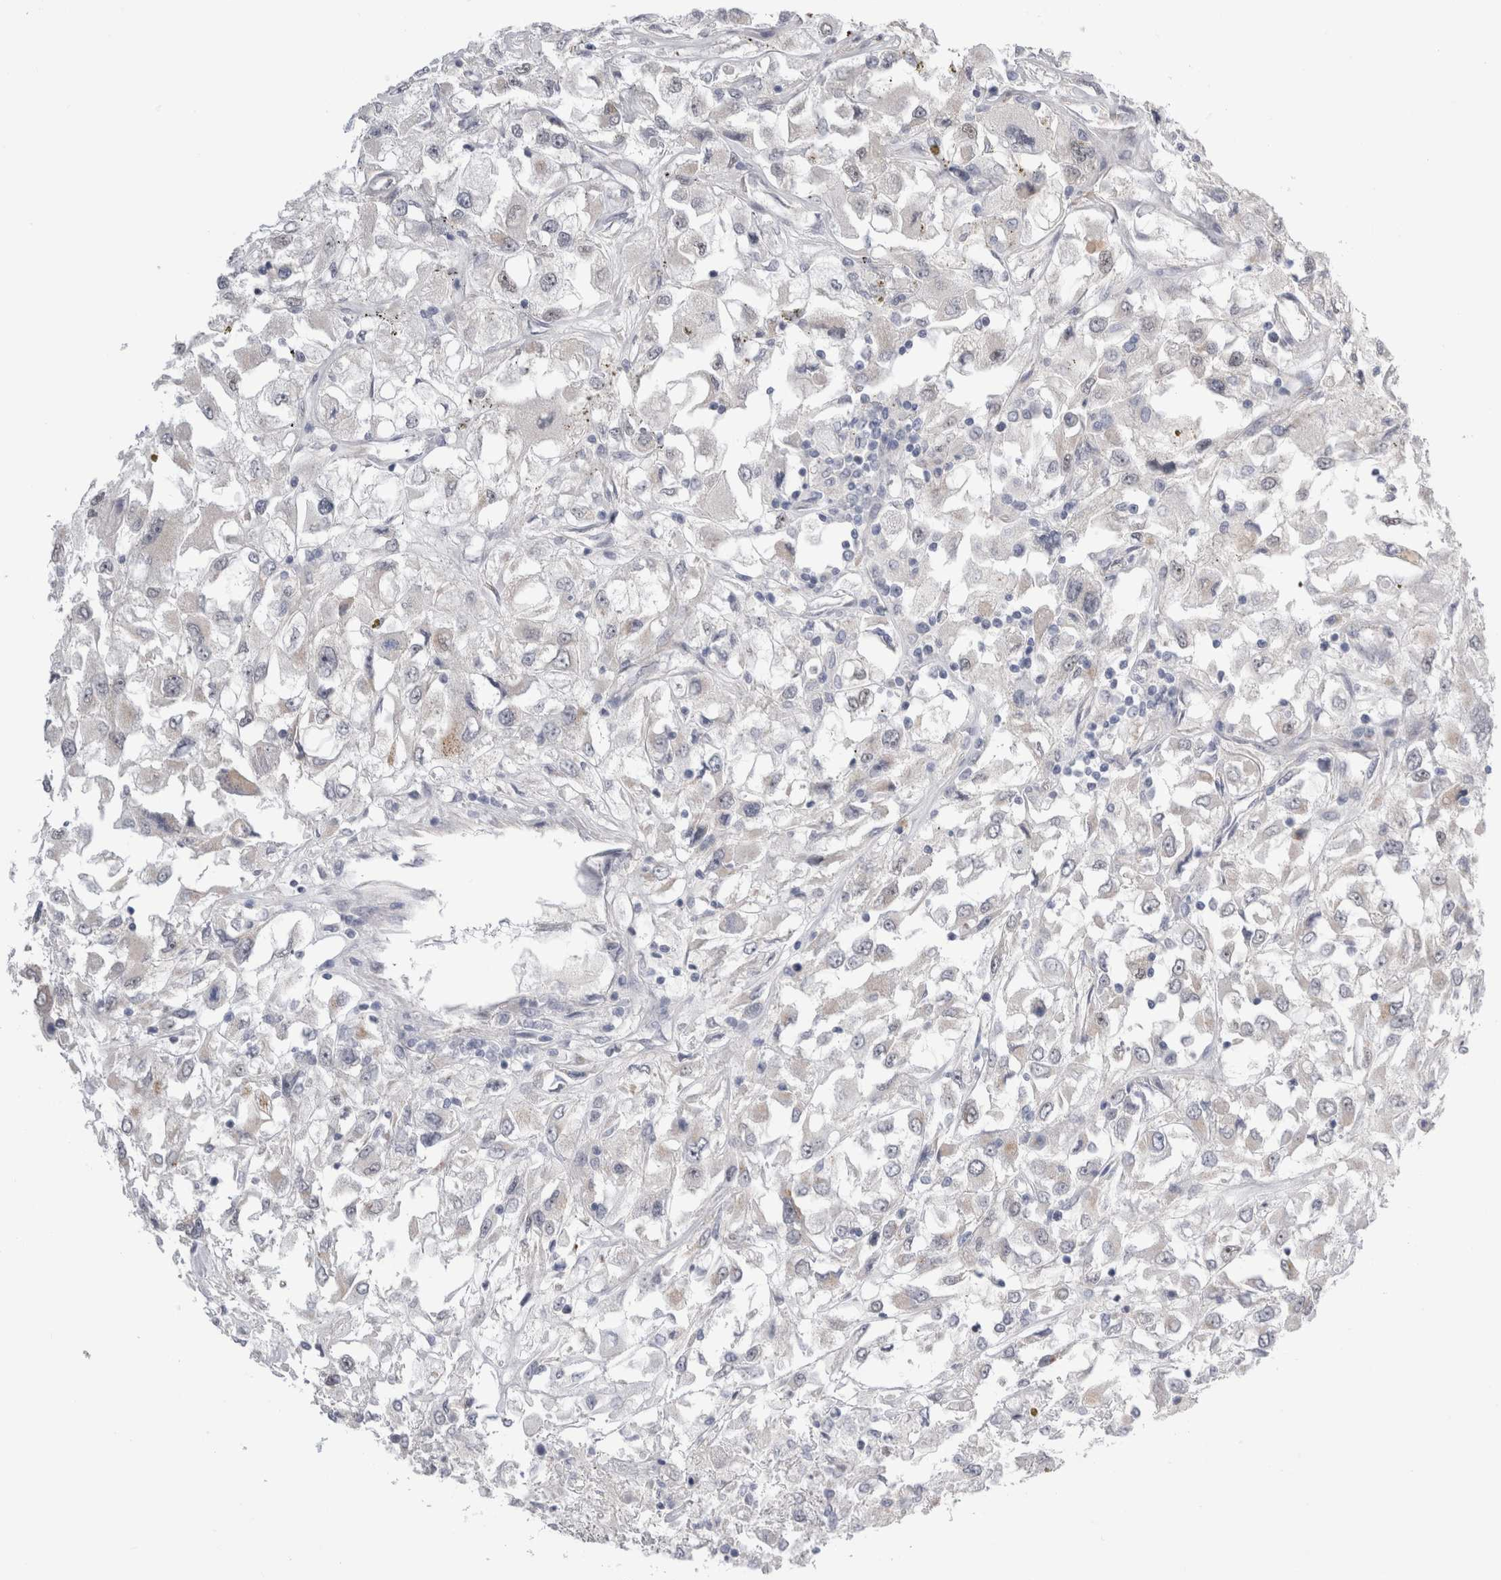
{"staining": {"intensity": "negative", "quantity": "none", "location": "none"}, "tissue": "renal cancer", "cell_type": "Tumor cells", "image_type": "cancer", "snomed": [{"axis": "morphology", "description": "Adenocarcinoma, NOS"}, {"axis": "topography", "description": "Kidney"}], "caption": "Immunohistochemistry histopathology image of human renal adenocarcinoma stained for a protein (brown), which reveals no staining in tumor cells. (DAB immunohistochemistry visualized using brightfield microscopy, high magnification).", "gene": "TAFA5", "patient": {"sex": "female", "age": 52}}